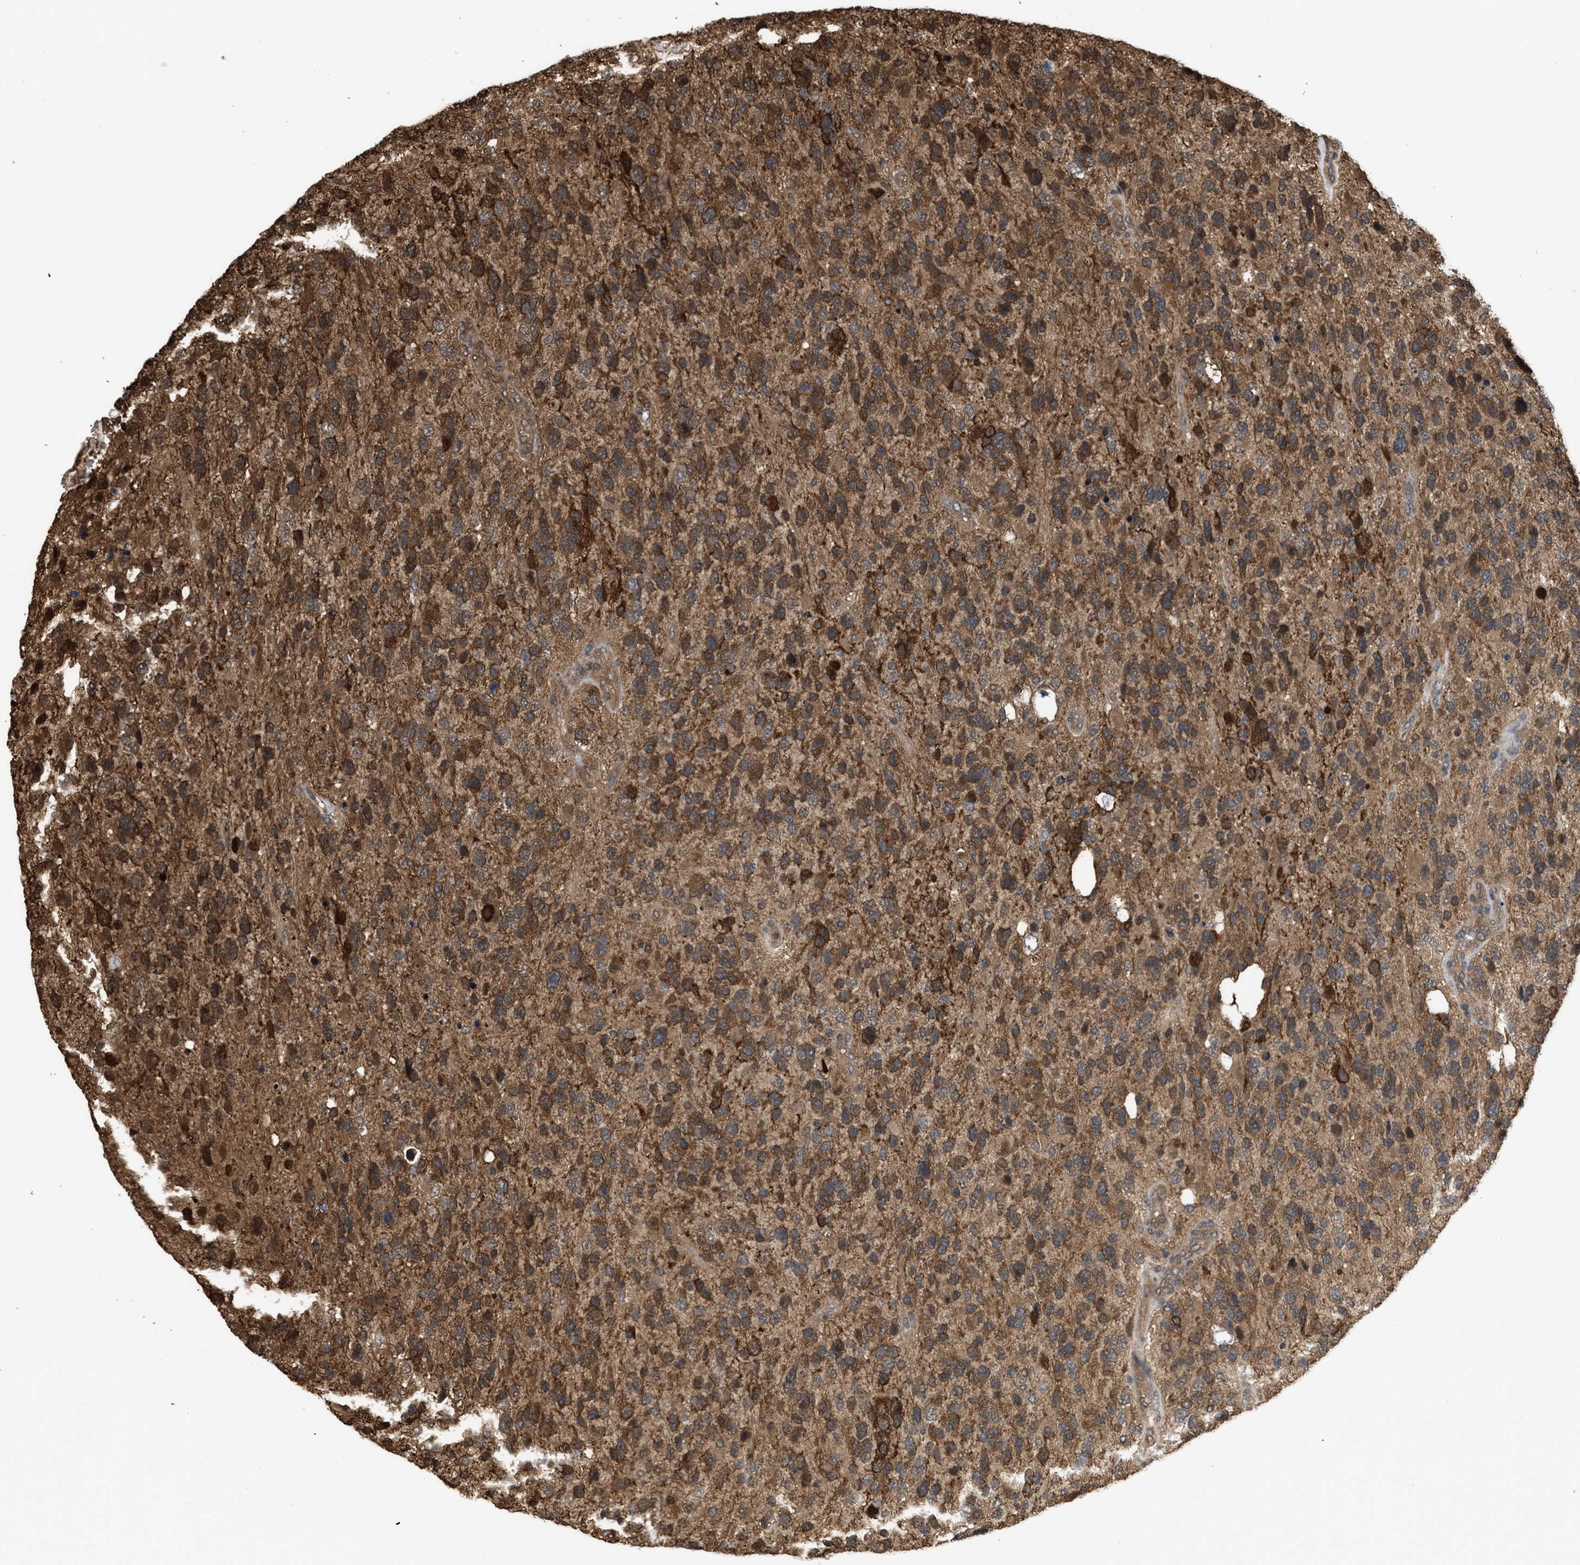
{"staining": {"intensity": "strong", "quantity": ">75%", "location": "cytoplasmic/membranous"}, "tissue": "glioma", "cell_type": "Tumor cells", "image_type": "cancer", "snomed": [{"axis": "morphology", "description": "Glioma, malignant, High grade"}, {"axis": "topography", "description": "Brain"}], "caption": "Immunohistochemistry (DAB (3,3'-diaminobenzidine)) staining of malignant high-grade glioma displays strong cytoplasmic/membranous protein expression in about >75% of tumor cells.", "gene": "YWHAG", "patient": {"sex": "female", "age": 58}}